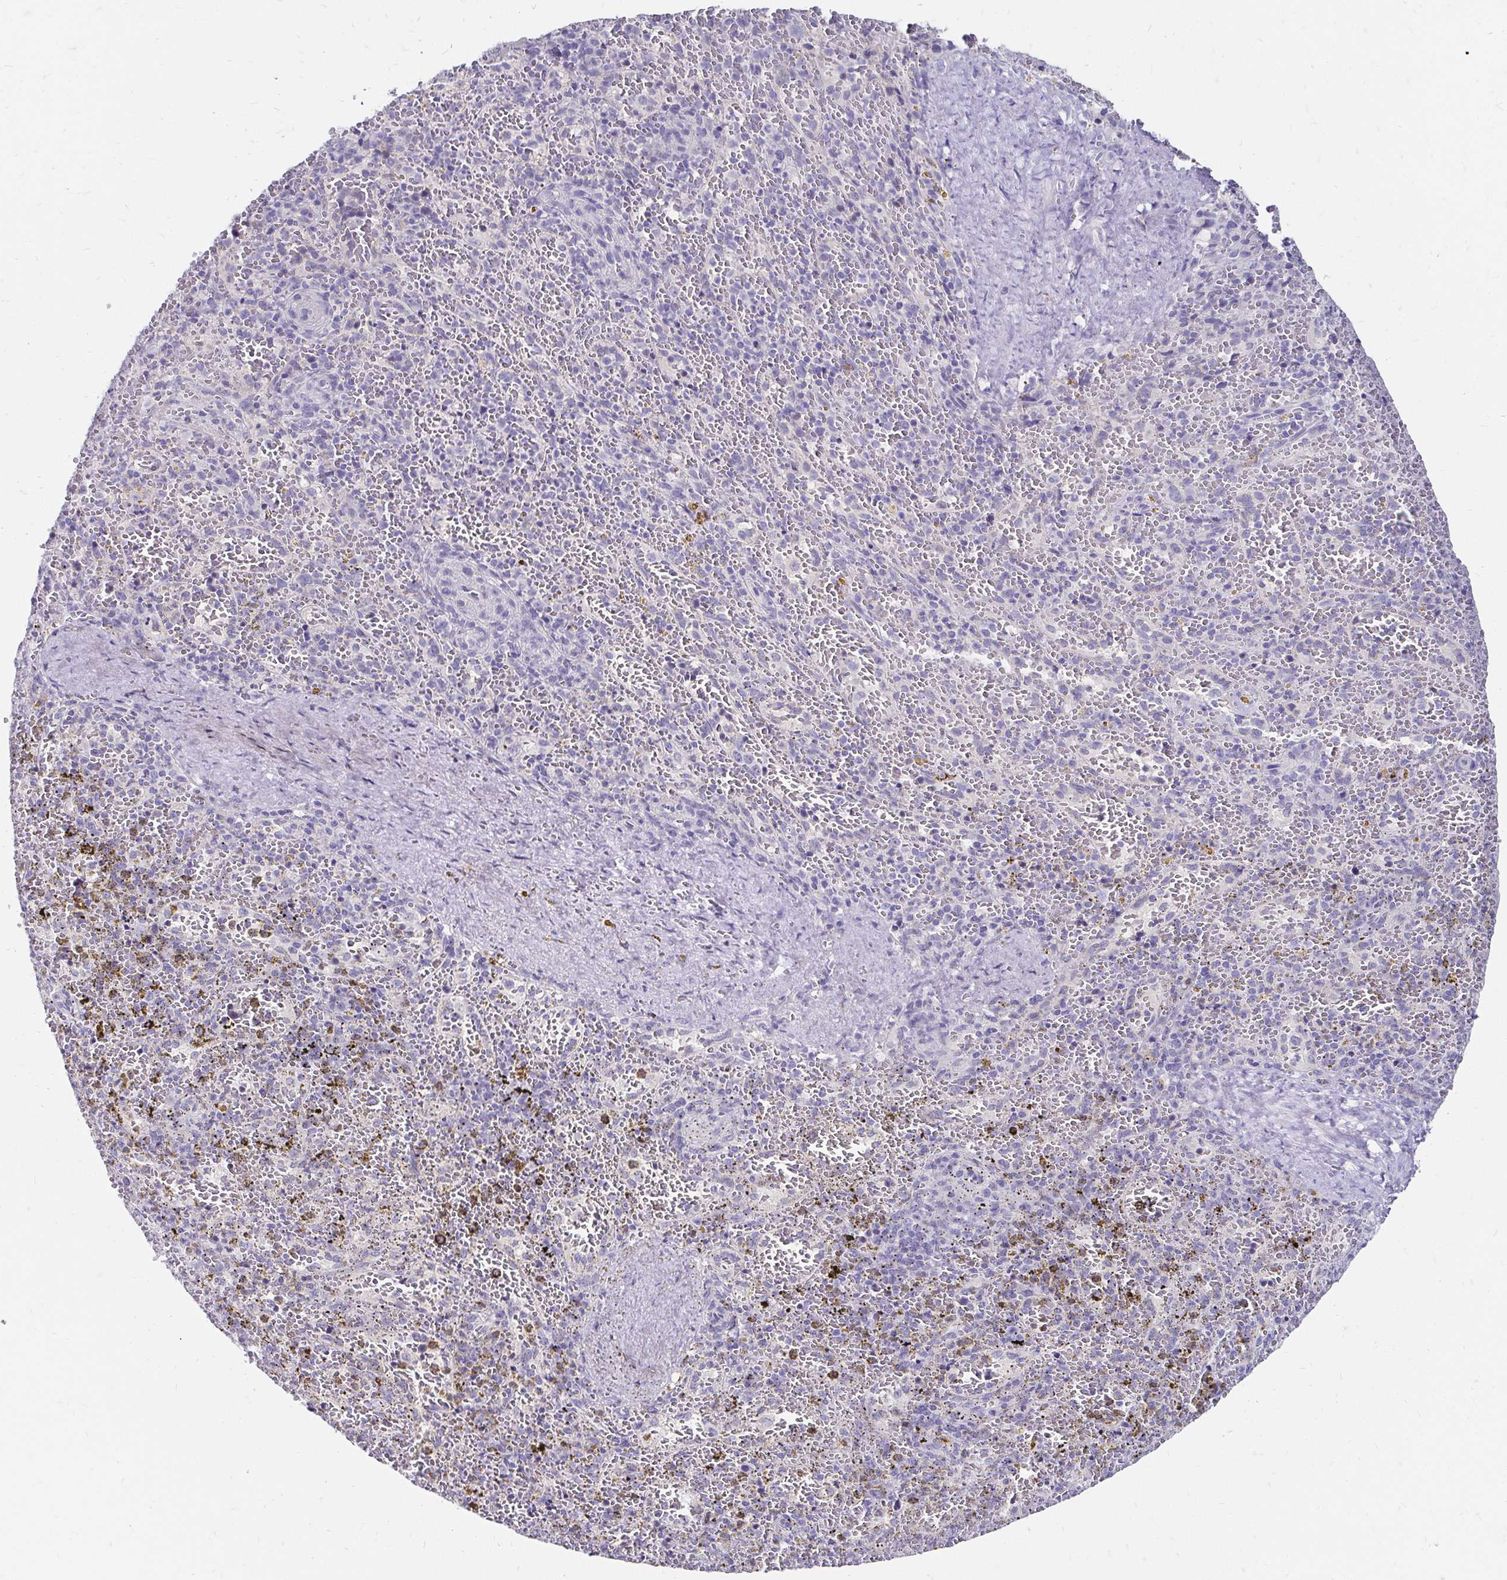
{"staining": {"intensity": "negative", "quantity": "none", "location": "none"}, "tissue": "spleen", "cell_type": "Cells in red pulp", "image_type": "normal", "snomed": [{"axis": "morphology", "description": "Normal tissue, NOS"}, {"axis": "topography", "description": "Spleen"}], "caption": "This is an immunohistochemistry histopathology image of normal human spleen. There is no positivity in cells in red pulp.", "gene": "SCG3", "patient": {"sex": "female", "age": 50}}